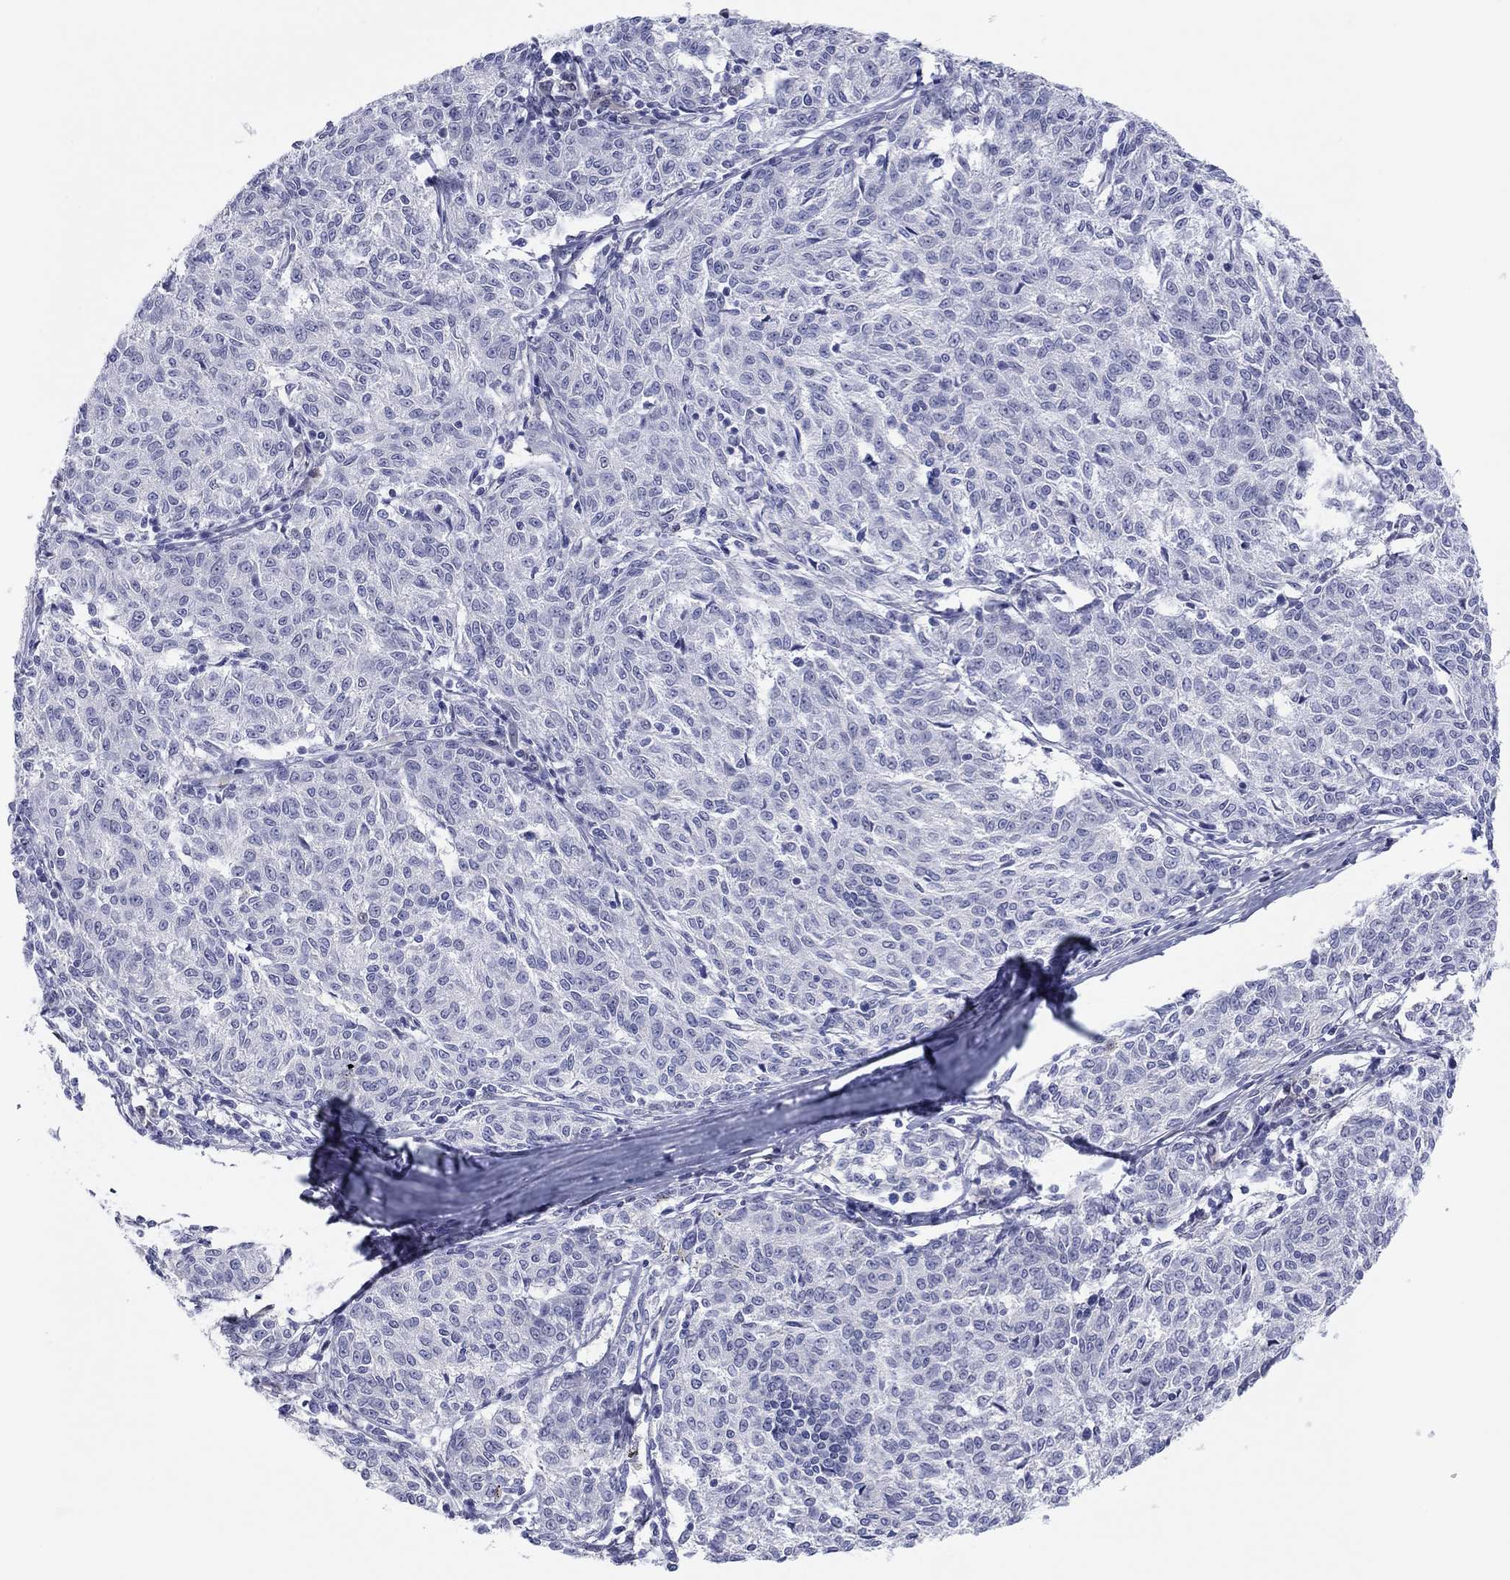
{"staining": {"intensity": "negative", "quantity": "none", "location": "none"}, "tissue": "melanoma", "cell_type": "Tumor cells", "image_type": "cancer", "snomed": [{"axis": "morphology", "description": "Malignant melanoma, NOS"}, {"axis": "topography", "description": "Skin"}], "caption": "High magnification brightfield microscopy of melanoma stained with DAB (3,3'-diaminobenzidine) (brown) and counterstained with hematoxylin (blue): tumor cells show no significant expression.", "gene": "PDXK", "patient": {"sex": "female", "age": 72}}